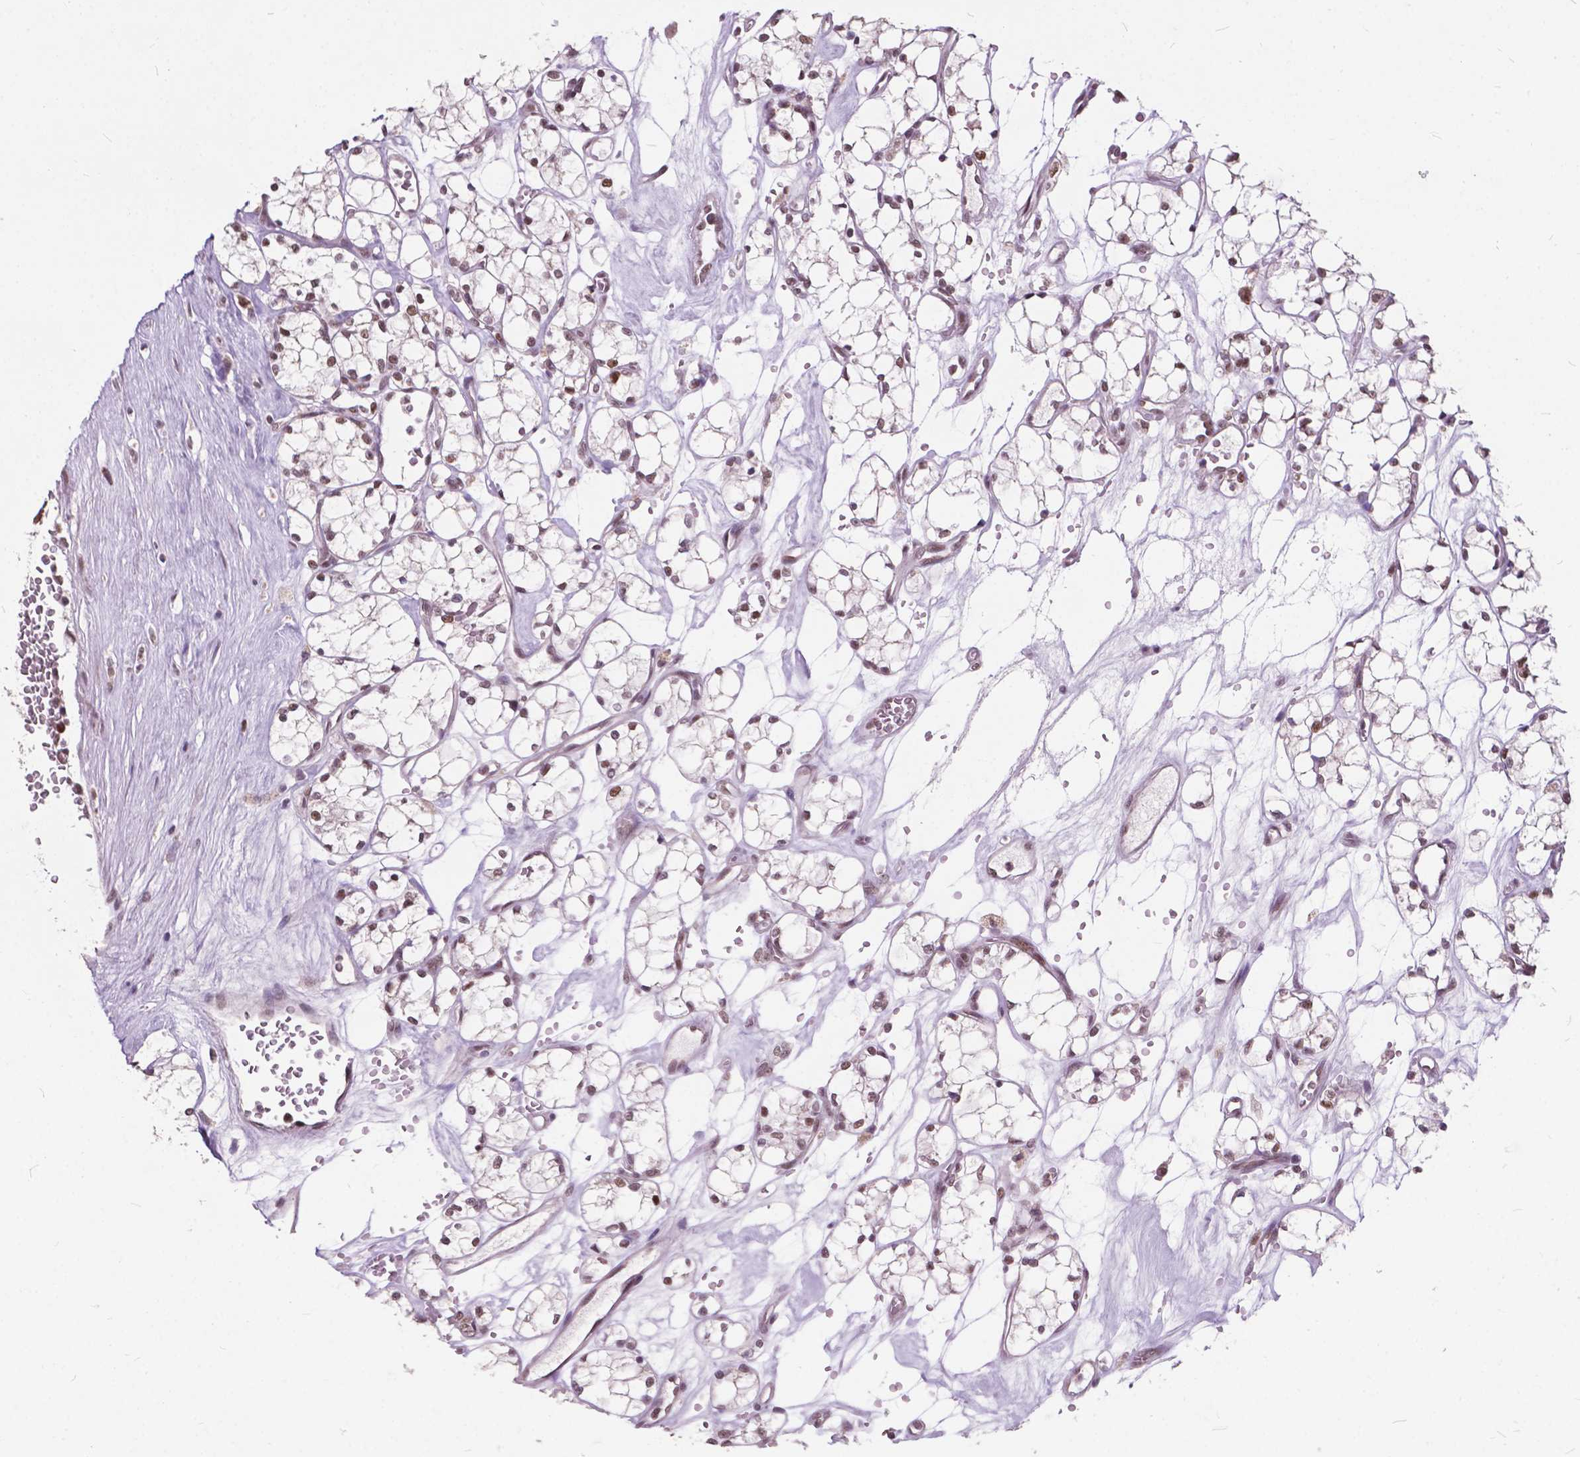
{"staining": {"intensity": "weak", "quantity": "25%-75%", "location": "nuclear"}, "tissue": "renal cancer", "cell_type": "Tumor cells", "image_type": "cancer", "snomed": [{"axis": "morphology", "description": "Adenocarcinoma, NOS"}, {"axis": "topography", "description": "Kidney"}], "caption": "This is a histology image of immunohistochemistry staining of renal cancer (adenocarcinoma), which shows weak positivity in the nuclear of tumor cells.", "gene": "MSH2", "patient": {"sex": "female", "age": 69}}